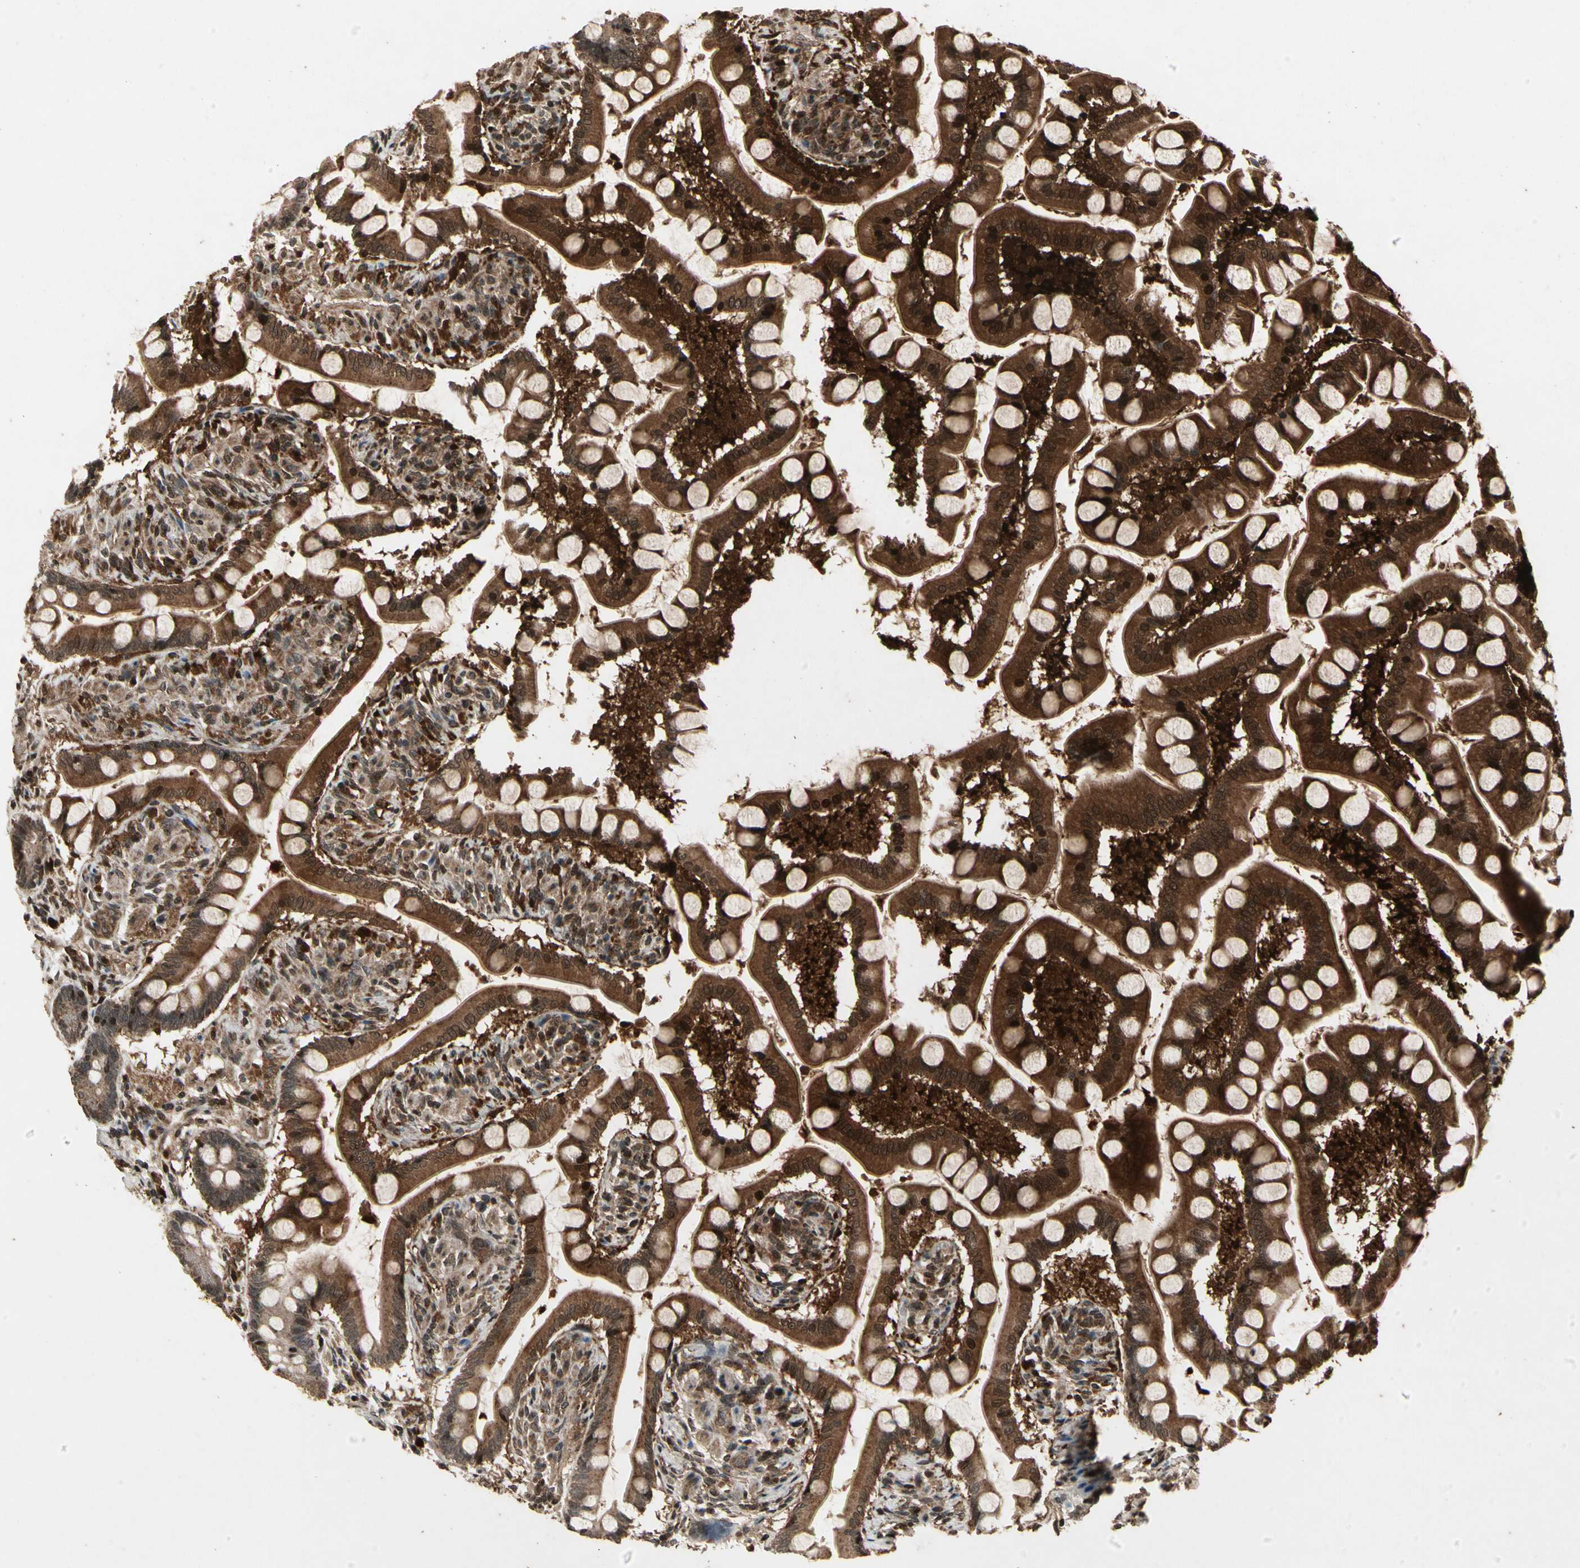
{"staining": {"intensity": "strong", "quantity": ">75%", "location": "cytoplasmic/membranous,nuclear"}, "tissue": "small intestine", "cell_type": "Glandular cells", "image_type": "normal", "snomed": [{"axis": "morphology", "description": "Normal tissue, NOS"}, {"axis": "topography", "description": "Small intestine"}], "caption": "Human small intestine stained with a brown dye reveals strong cytoplasmic/membranous,nuclear positive staining in approximately >75% of glandular cells.", "gene": "GLRX", "patient": {"sex": "male", "age": 41}}